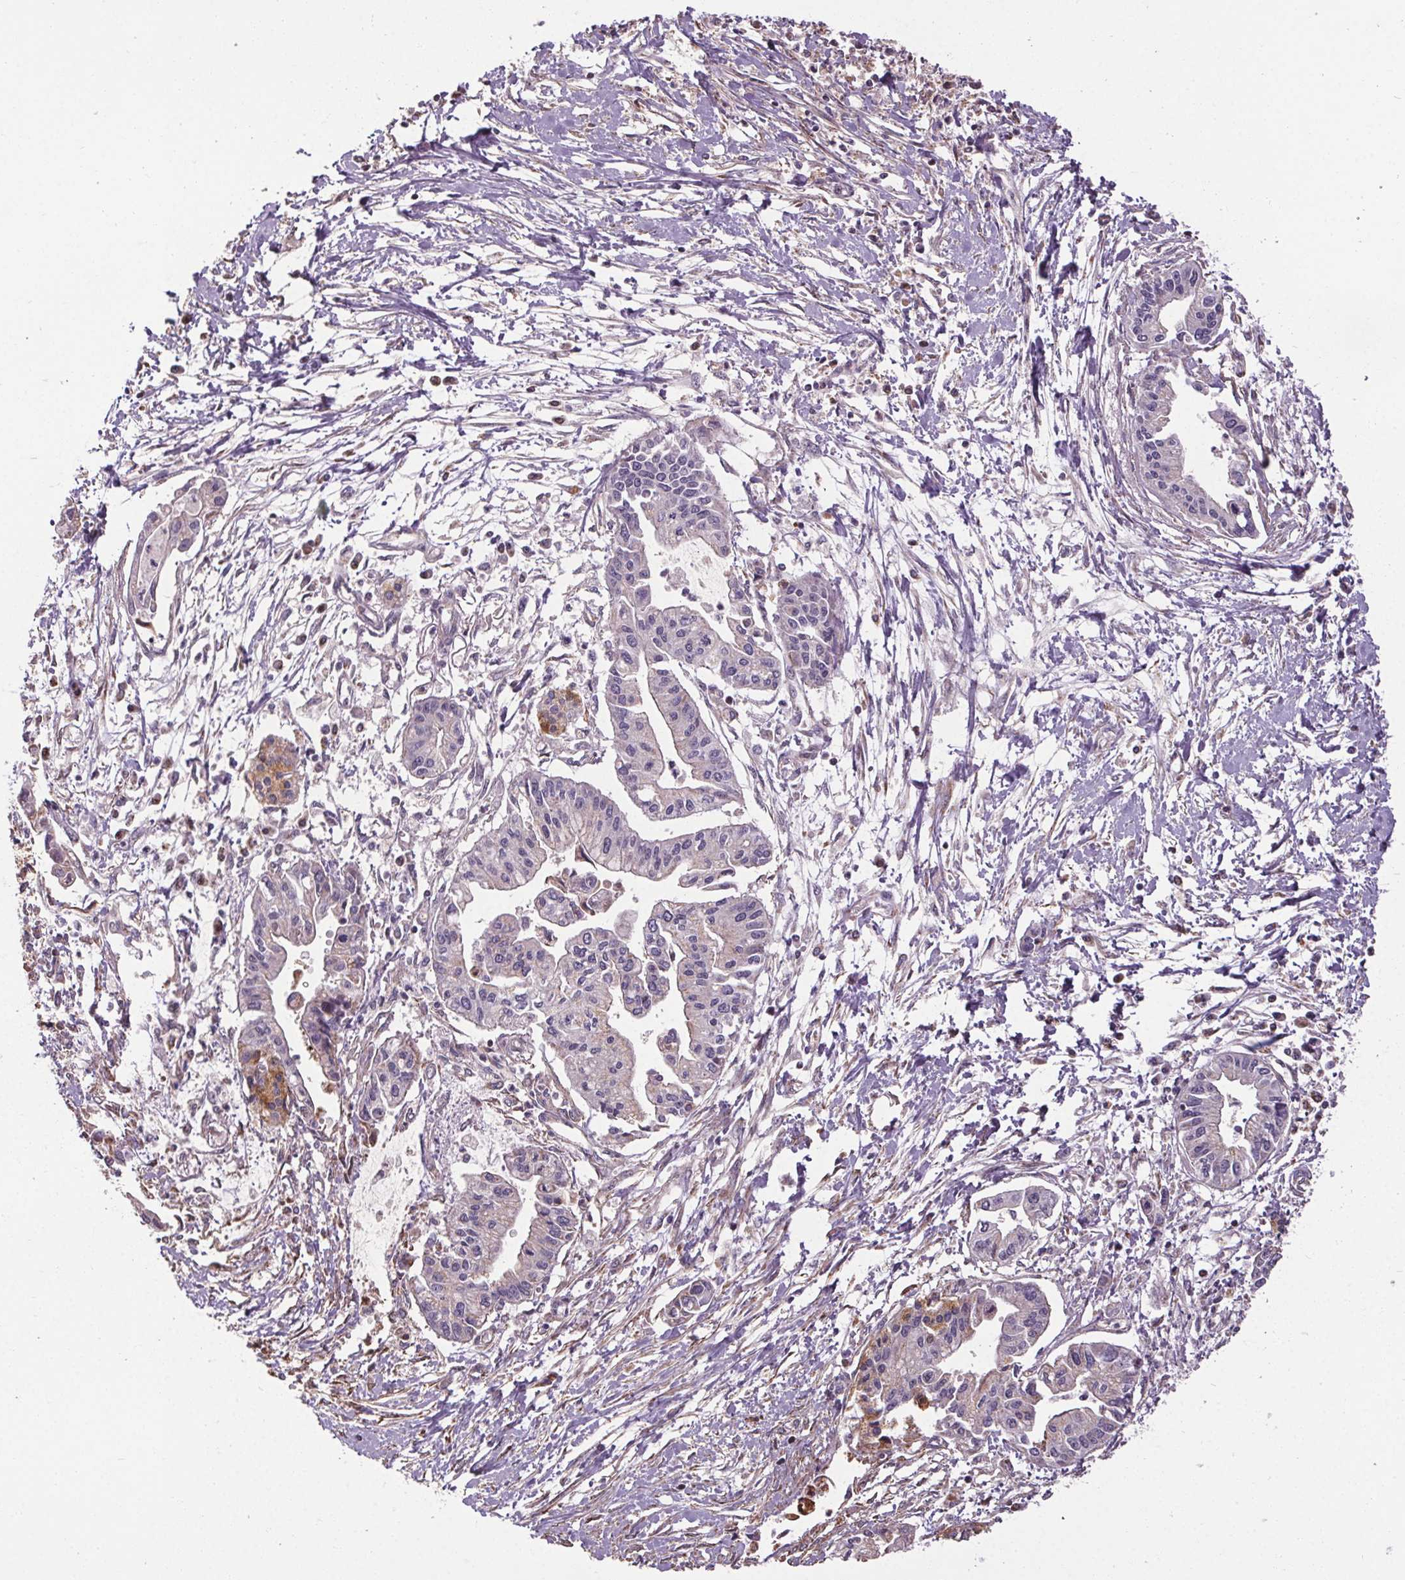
{"staining": {"intensity": "moderate", "quantity": "<25%", "location": "cytoplasmic/membranous"}, "tissue": "pancreatic cancer", "cell_type": "Tumor cells", "image_type": "cancer", "snomed": [{"axis": "morphology", "description": "Adenocarcinoma, NOS"}, {"axis": "topography", "description": "Pancreas"}], "caption": "Moderate cytoplasmic/membranous protein expression is identified in about <25% of tumor cells in adenocarcinoma (pancreatic). (IHC, brightfield microscopy, high magnification).", "gene": "ZNF548", "patient": {"sex": "male", "age": 60}}